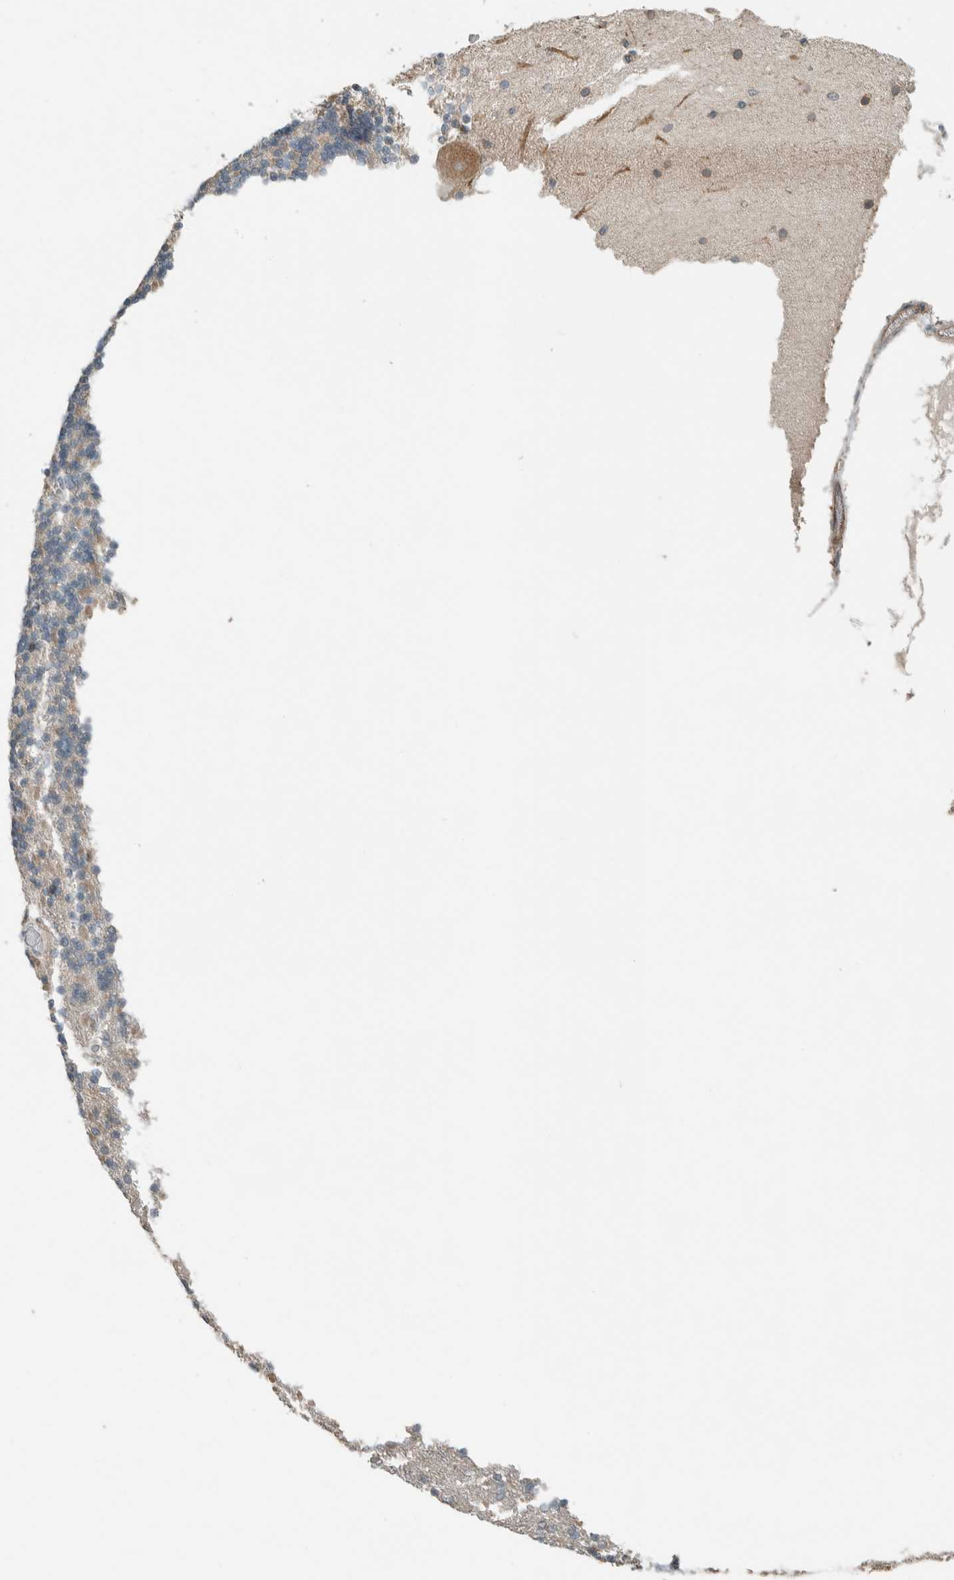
{"staining": {"intensity": "negative", "quantity": "none", "location": "none"}, "tissue": "cerebellum", "cell_type": "Cells in granular layer", "image_type": "normal", "snomed": [{"axis": "morphology", "description": "Normal tissue, NOS"}, {"axis": "topography", "description": "Cerebellum"}], "caption": "Cells in granular layer are negative for protein expression in unremarkable human cerebellum. (DAB immunohistochemistry with hematoxylin counter stain).", "gene": "SEL1L", "patient": {"sex": "female", "age": 19}}